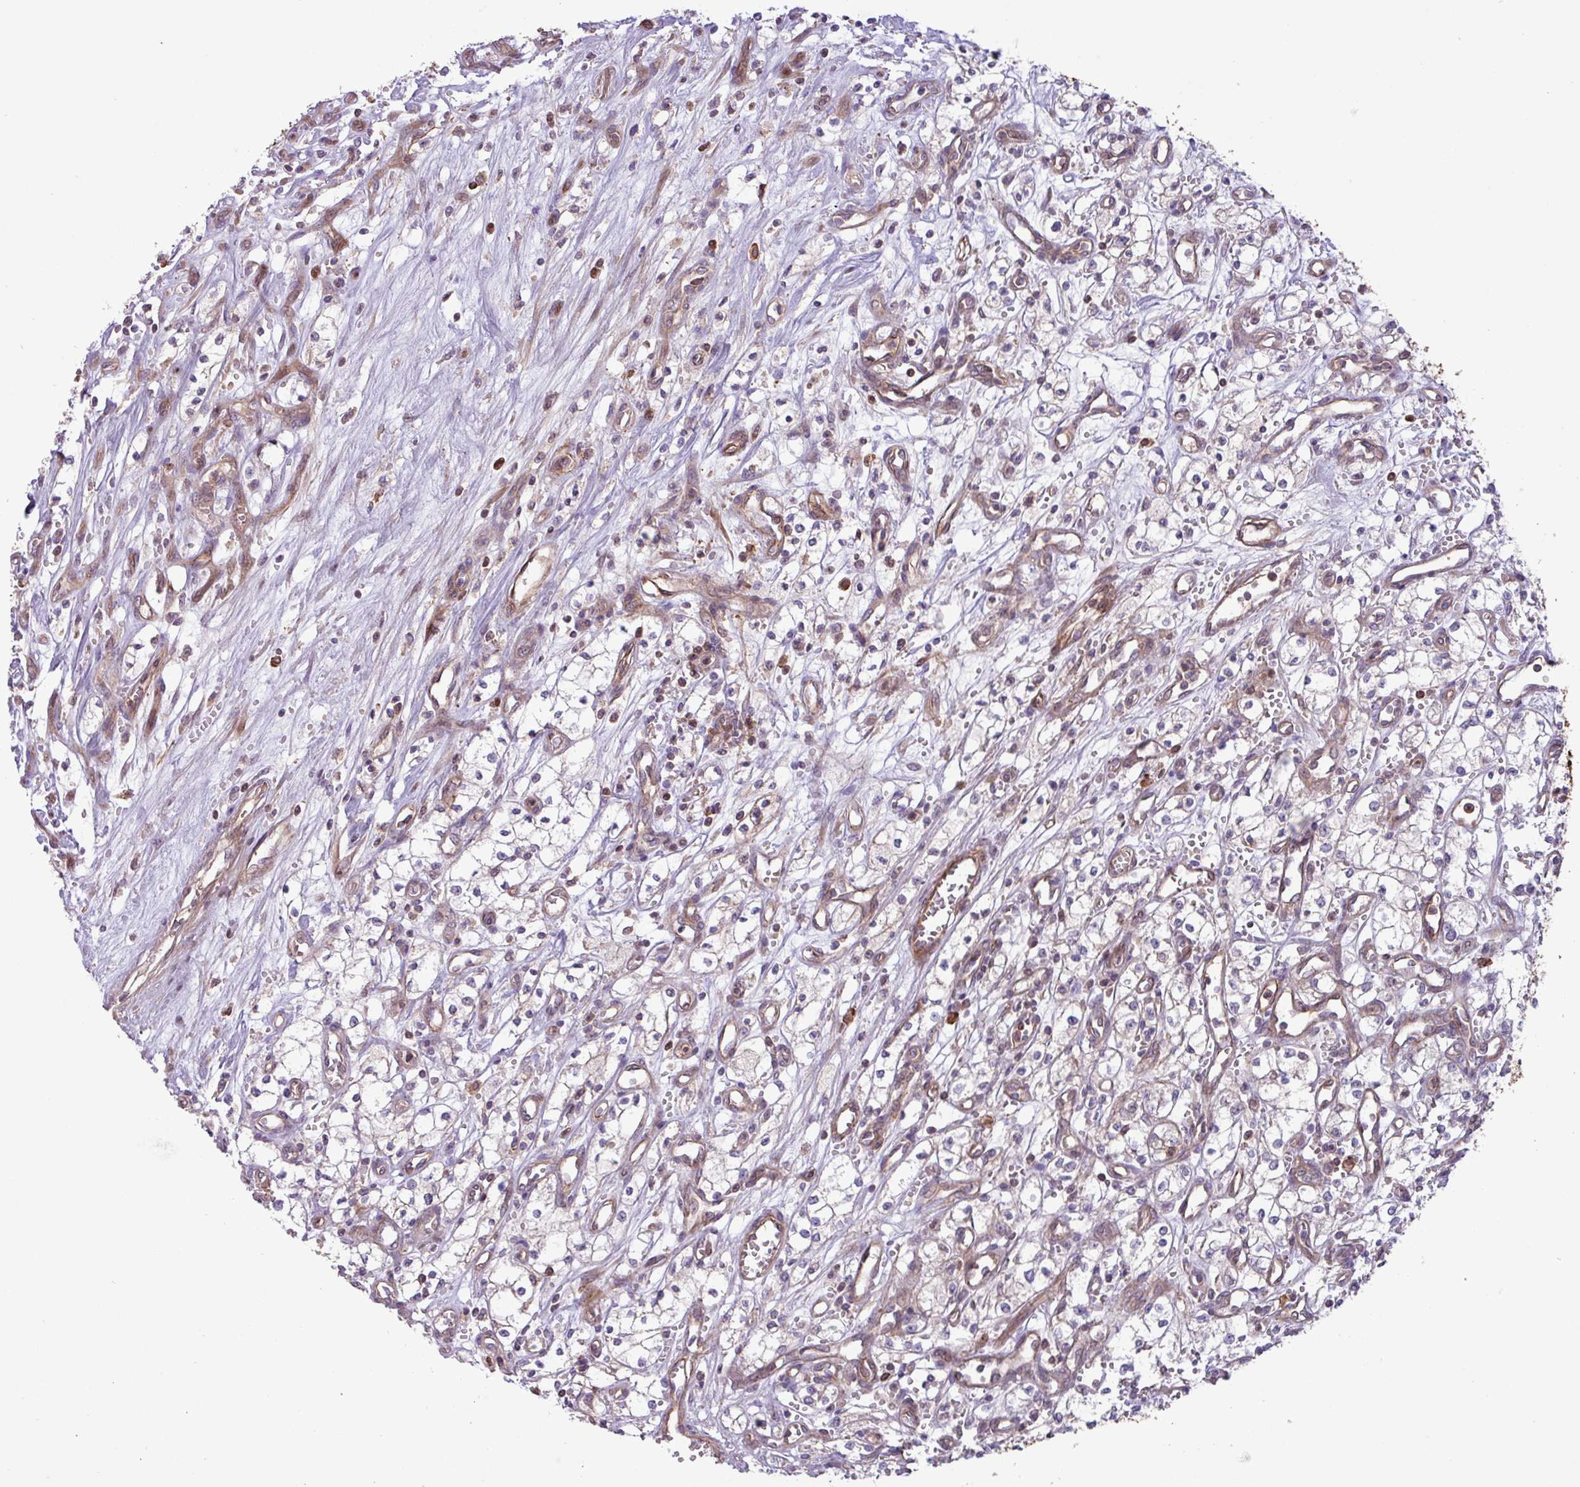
{"staining": {"intensity": "negative", "quantity": "none", "location": "none"}, "tissue": "renal cancer", "cell_type": "Tumor cells", "image_type": "cancer", "snomed": [{"axis": "morphology", "description": "Adenocarcinoma, NOS"}, {"axis": "topography", "description": "Kidney"}], "caption": "IHC image of renal cancer stained for a protein (brown), which demonstrates no positivity in tumor cells.", "gene": "CNTRL", "patient": {"sex": "male", "age": 59}}